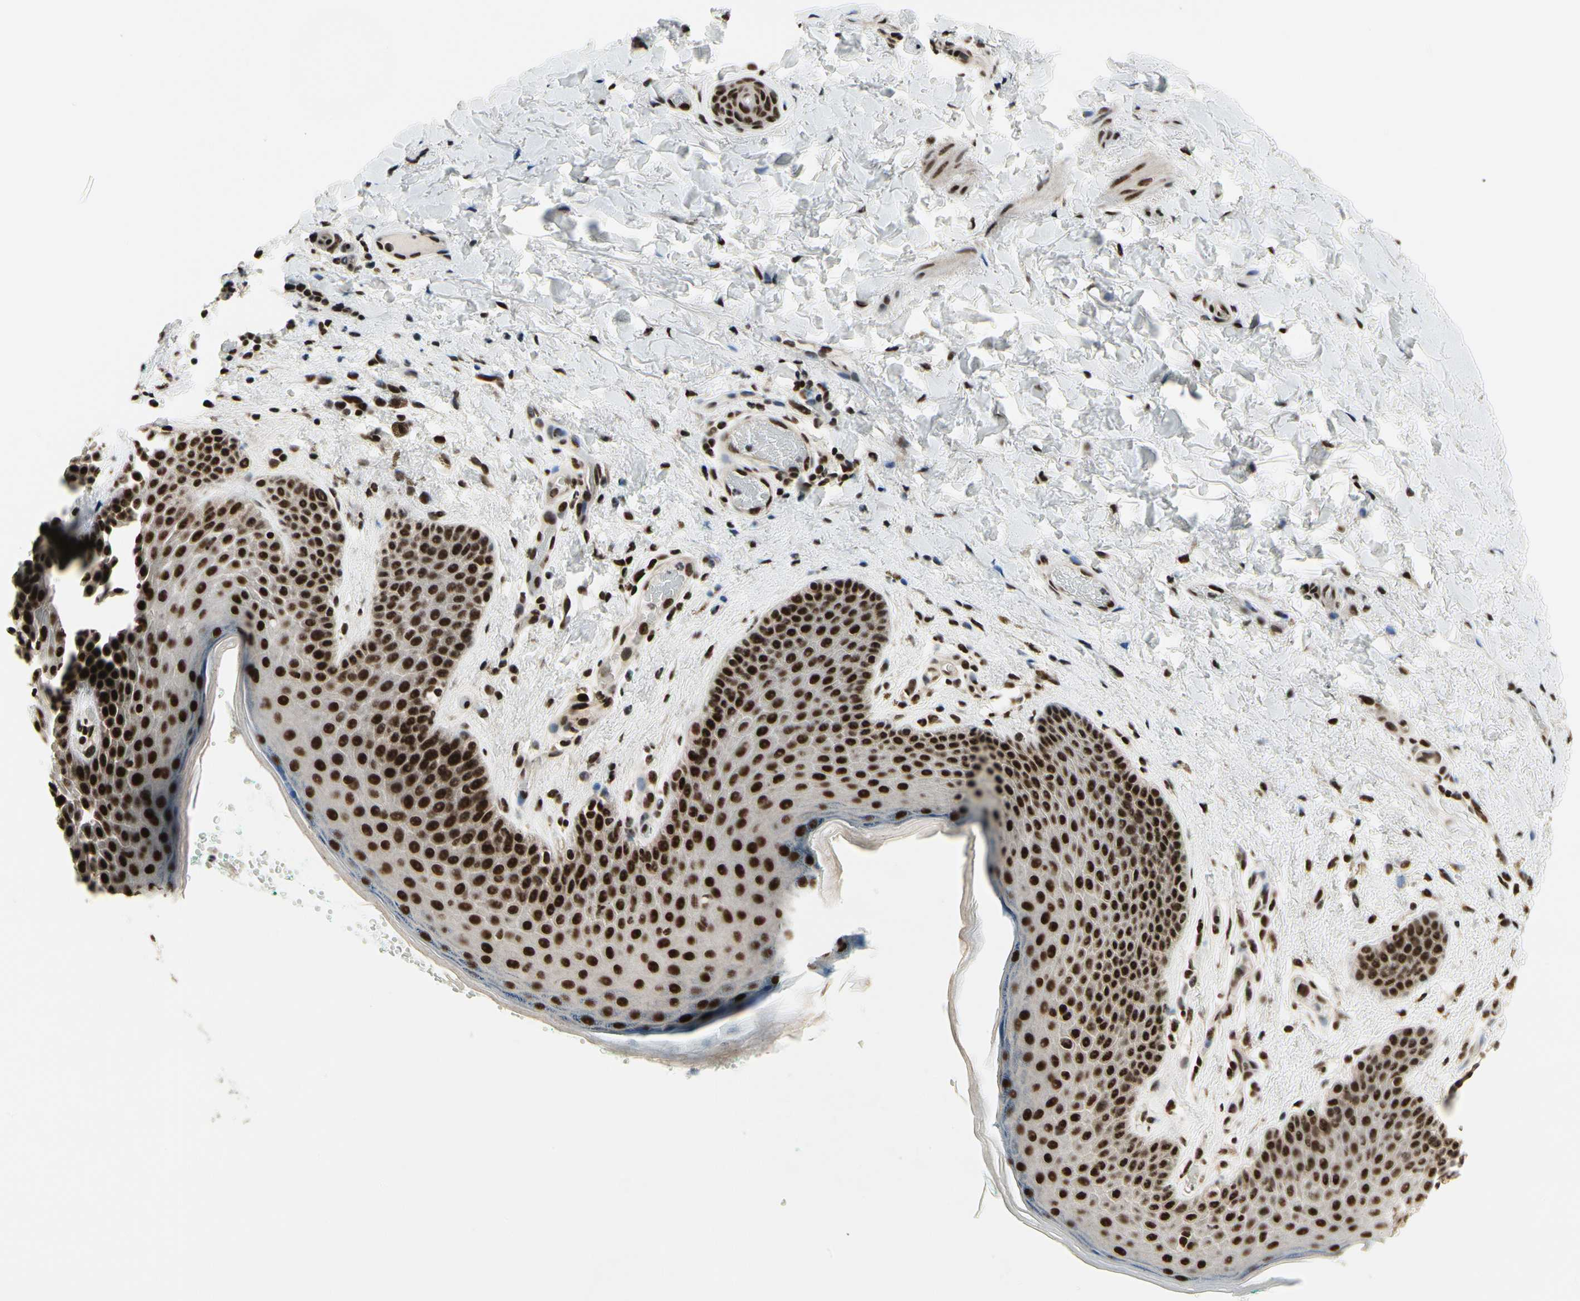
{"staining": {"intensity": "strong", "quantity": ">75%", "location": "nuclear"}, "tissue": "skin", "cell_type": "Epidermal cells", "image_type": "normal", "snomed": [{"axis": "morphology", "description": "Normal tissue, NOS"}, {"axis": "topography", "description": "Anal"}], "caption": "High-power microscopy captured an IHC image of unremarkable skin, revealing strong nuclear staining in approximately >75% of epidermal cells.", "gene": "SRSF11", "patient": {"sex": "male", "age": 74}}